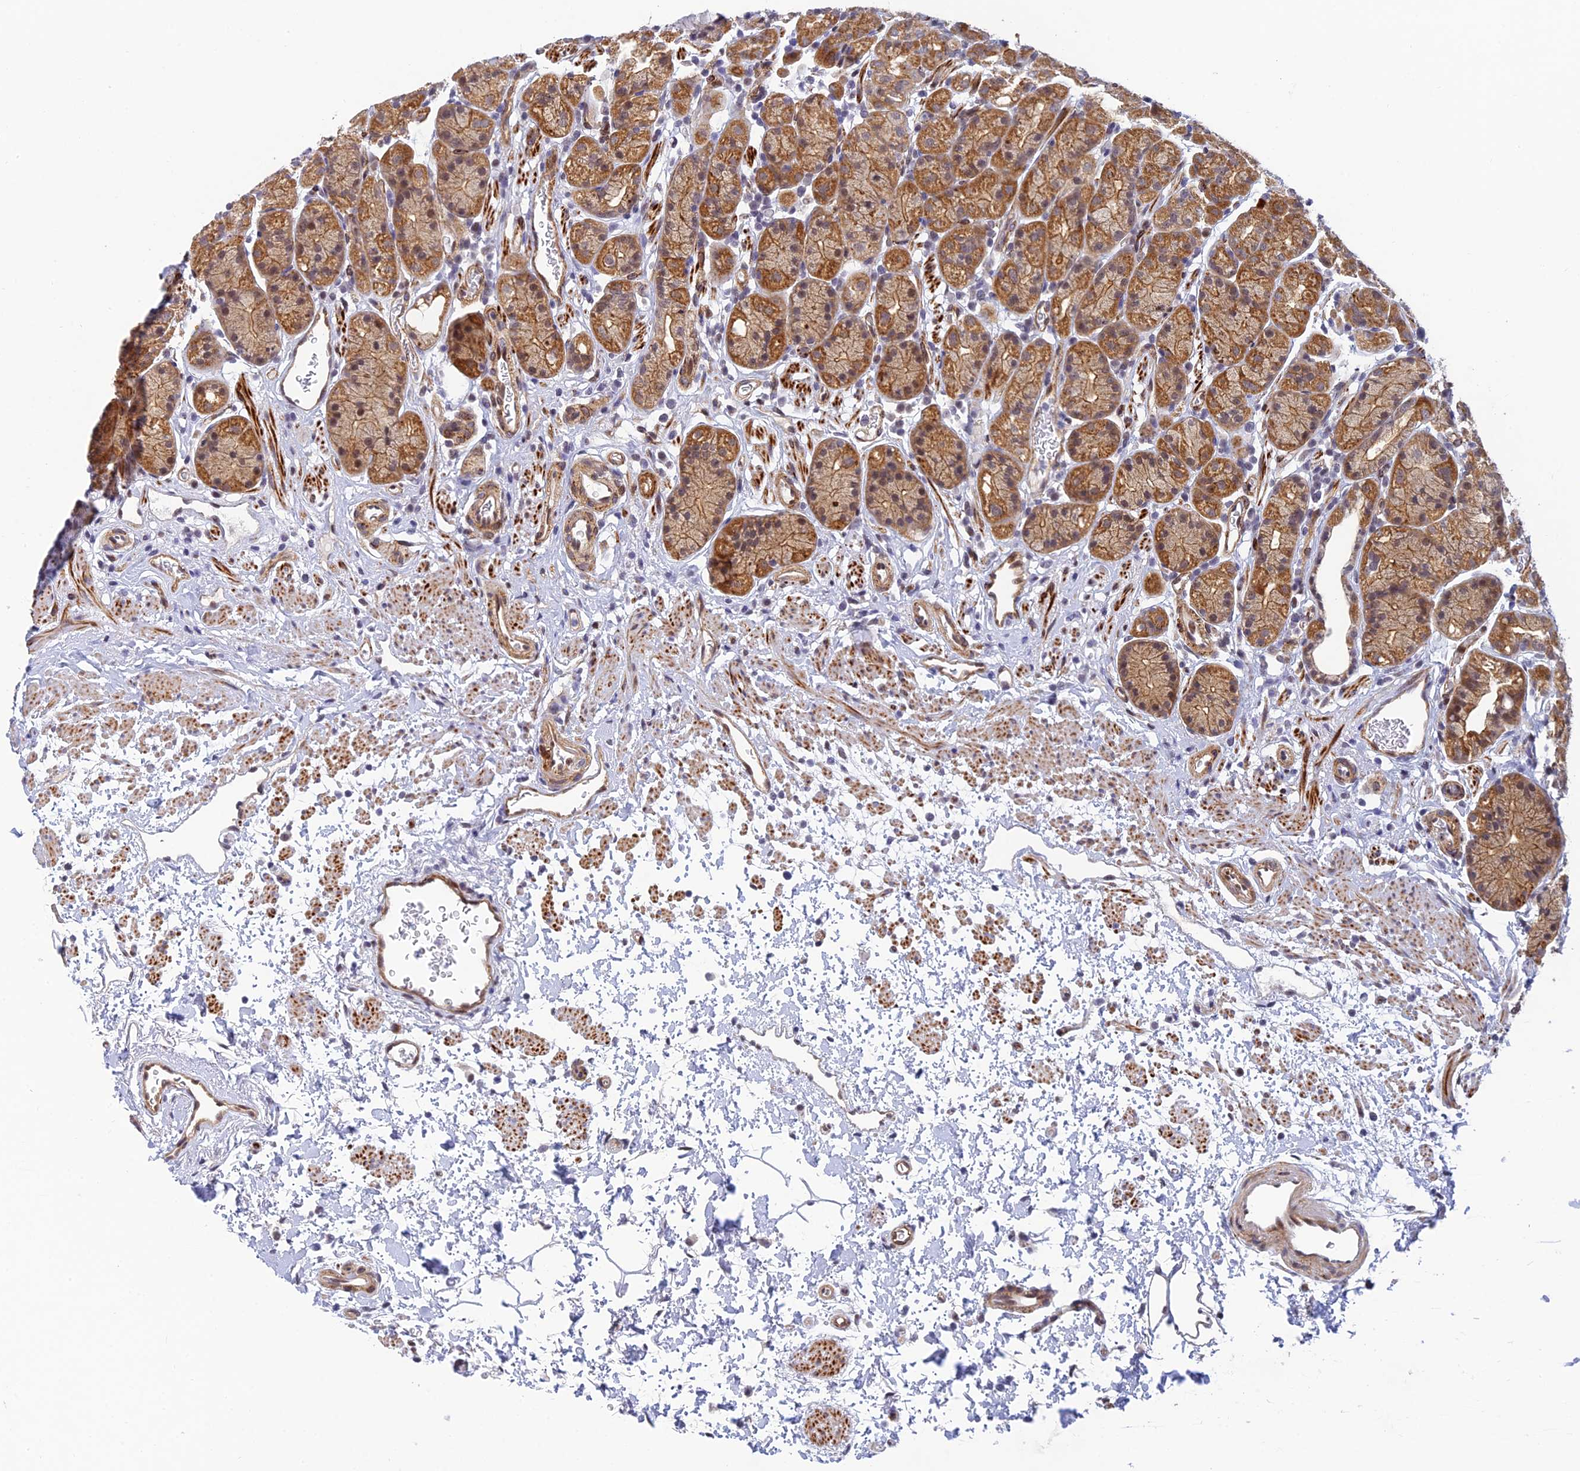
{"staining": {"intensity": "moderate", "quantity": "25%-75%", "location": "cytoplasmic/membranous,nuclear"}, "tissue": "stomach", "cell_type": "Glandular cells", "image_type": "normal", "snomed": [{"axis": "morphology", "description": "Normal tissue, NOS"}, {"axis": "topography", "description": "Stomach"}], "caption": "Immunohistochemical staining of normal stomach reveals 25%-75% levels of moderate cytoplasmic/membranous,nuclear protein positivity in about 25%-75% of glandular cells.", "gene": "CLK4", "patient": {"sex": "male", "age": 63}}